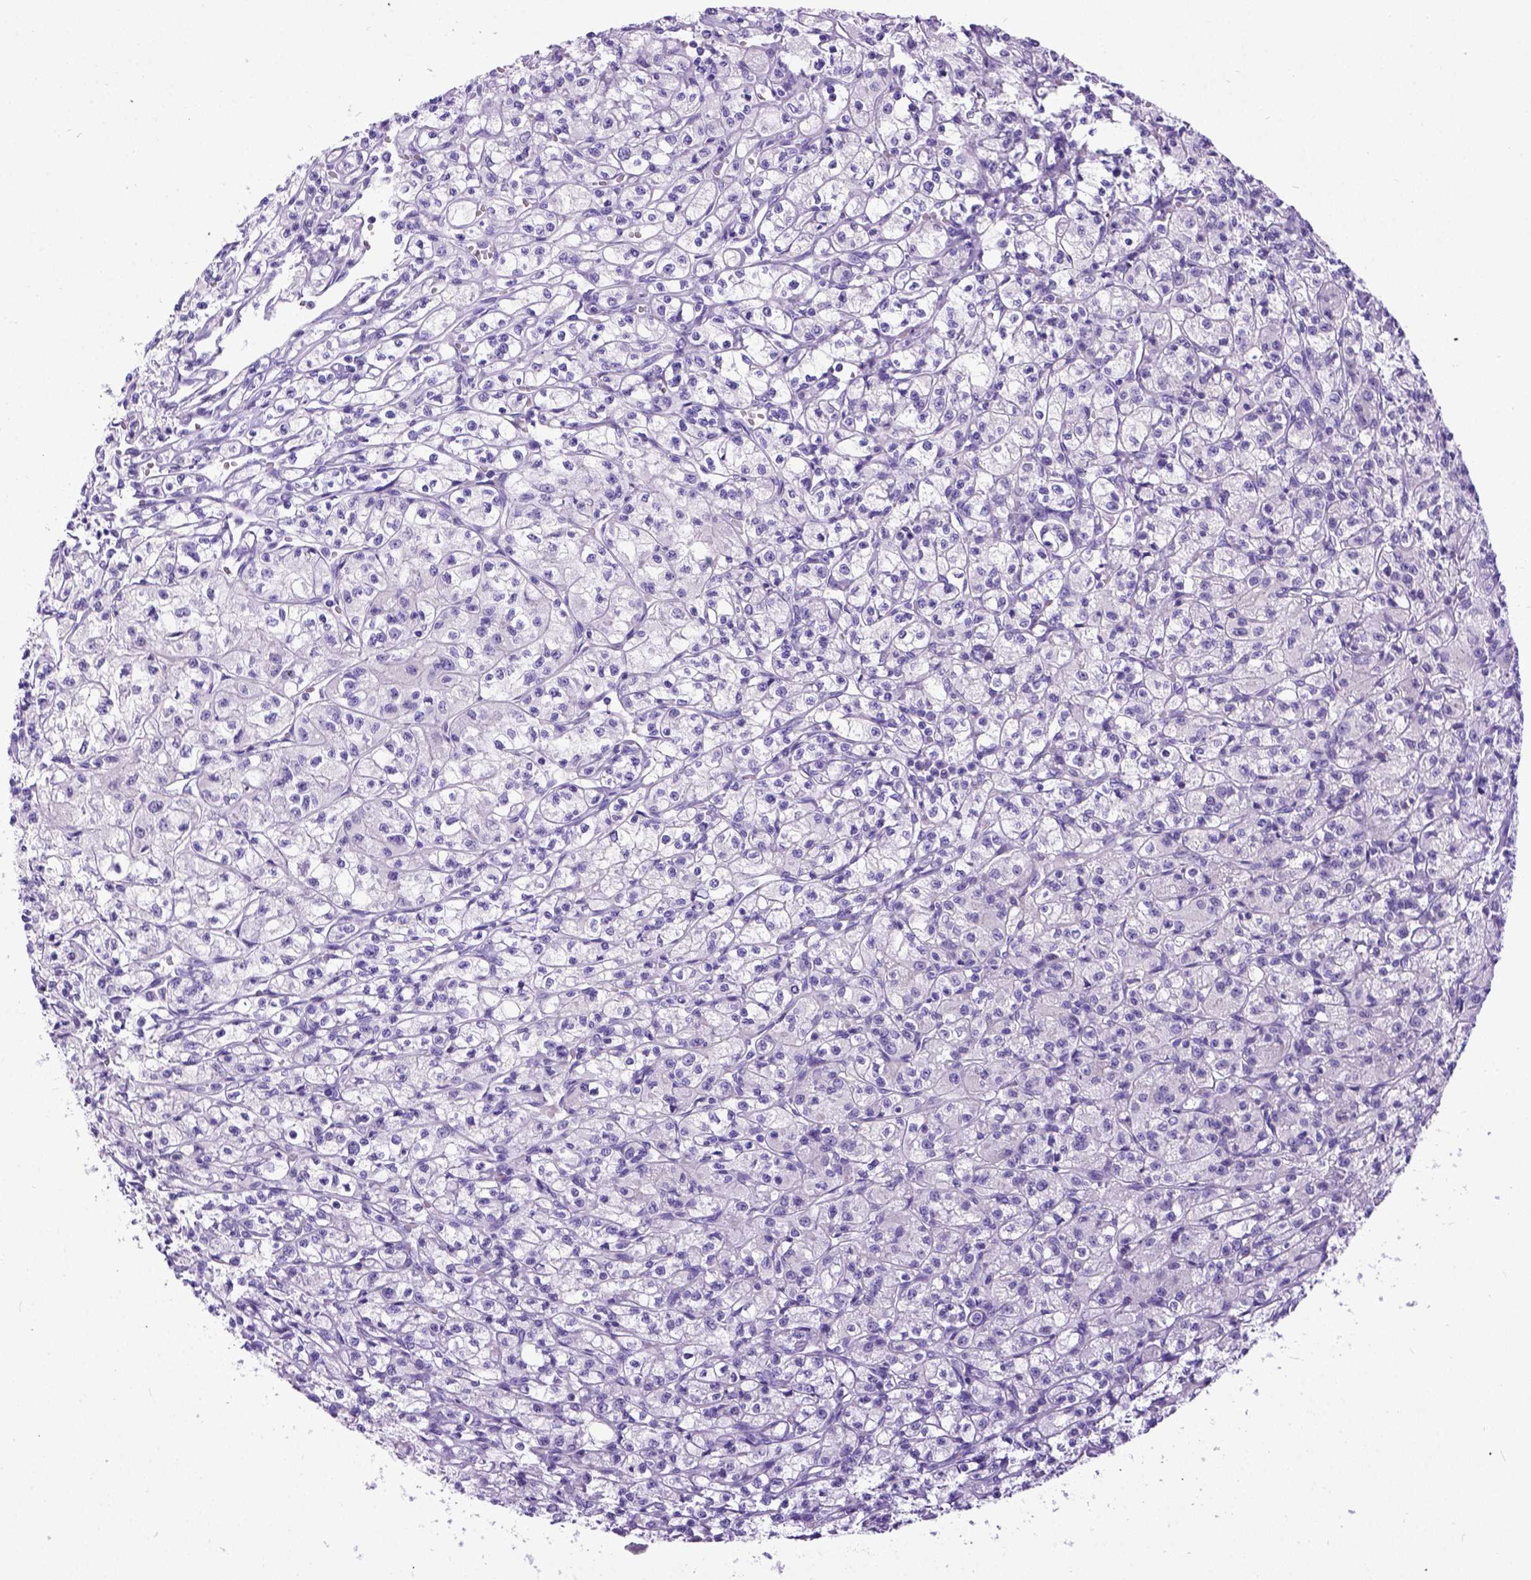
{"staining": {"intensity": "negative", "quantity": "none", "location": "none"}, "tissue": "renal cancer", "cell_type": "Tumor cells", "image_type": "cancer", "snomed": [{"axis": "morphology", "description": "Adenocarcinoma, NOS"}, {"axis": "topography", "description": "Kidney"}], "caption": "Renal adenocarcinoma was stained to show a protein in brown. There is no significant staining in tumor cells. (IHC, brightfield microscopy, high magnification).", "gene": "IGF2", "patient": {"sex": "female", "age": 70}}